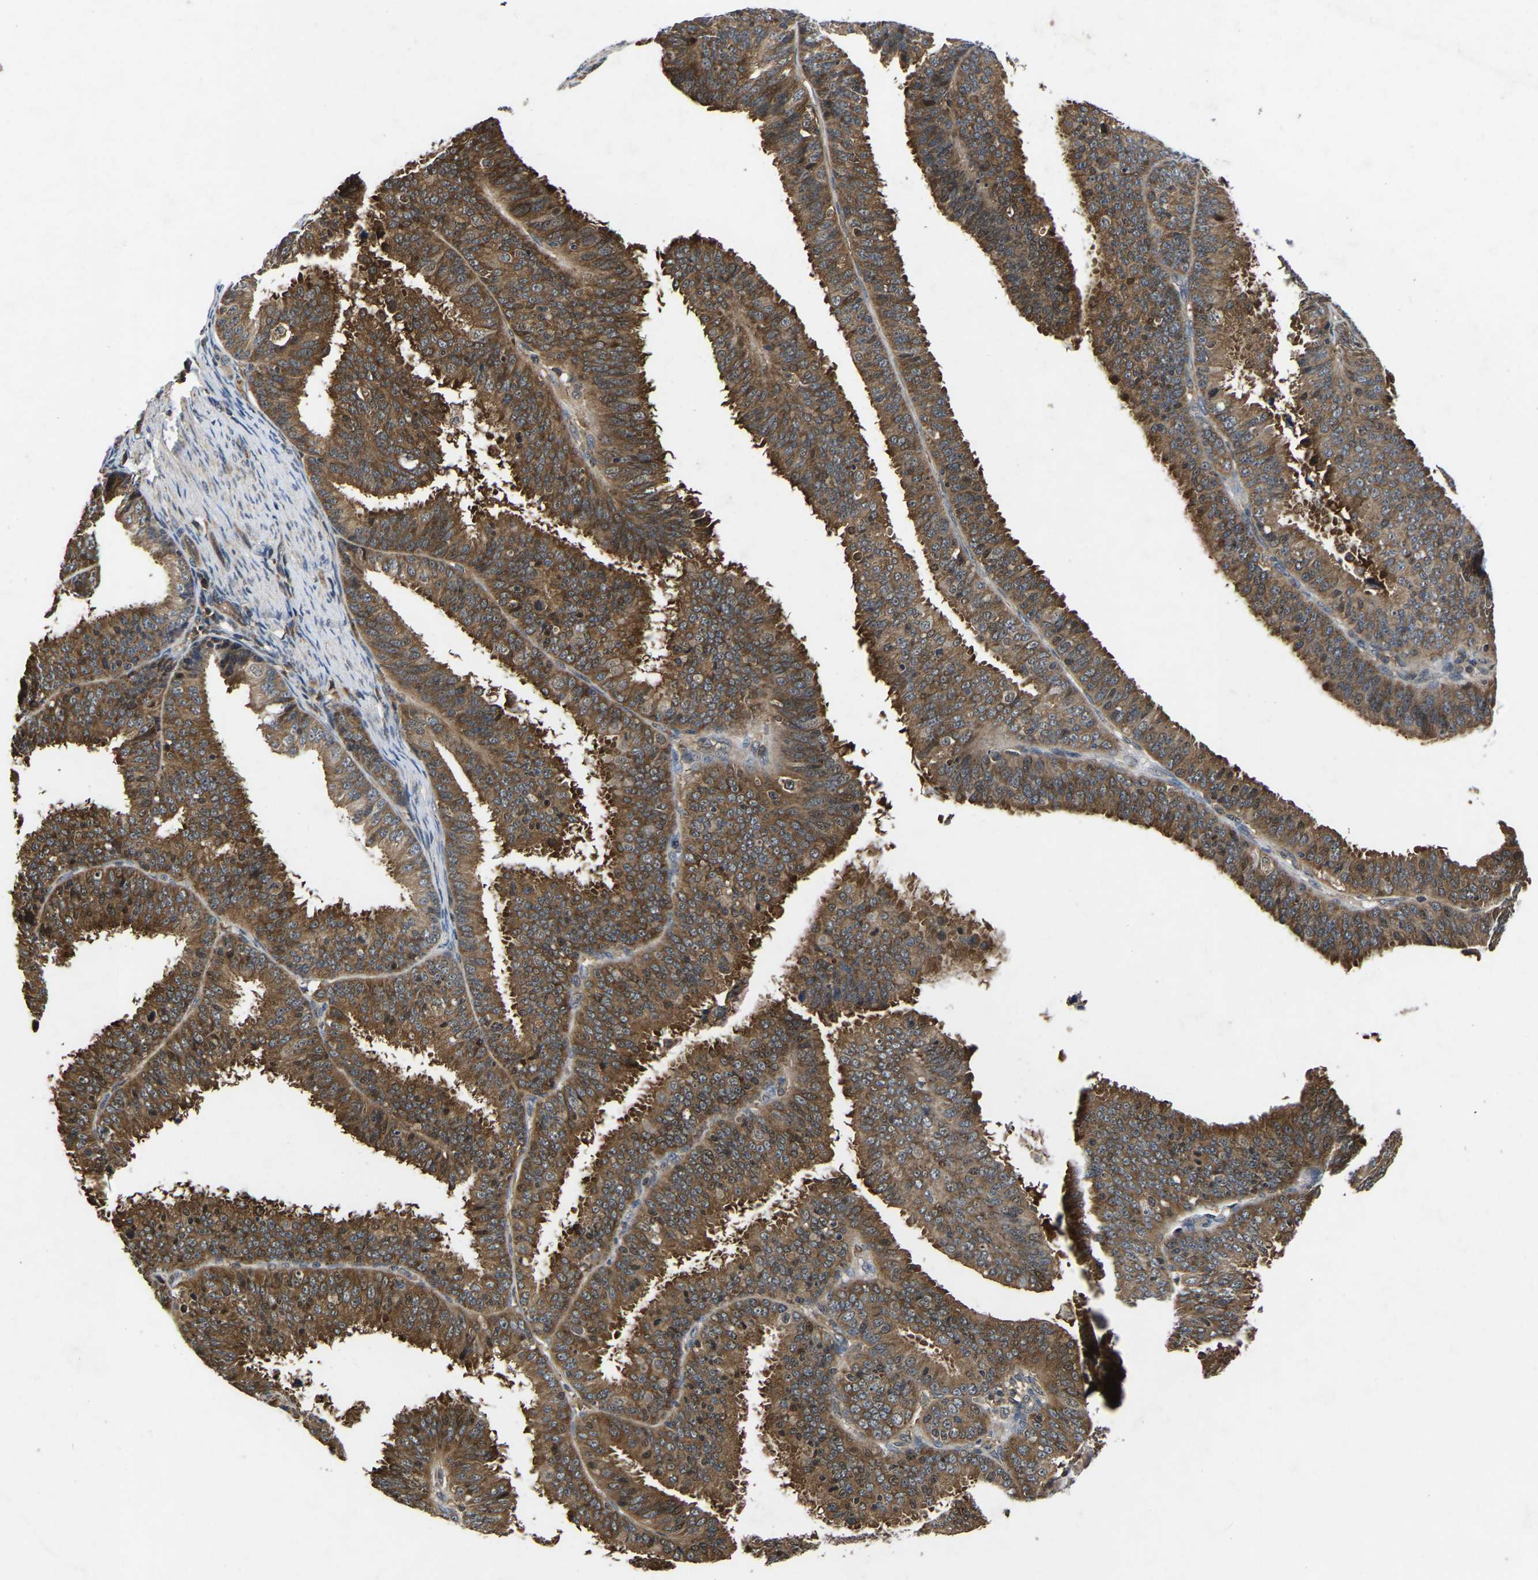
{"staining": {"intensity": "moderate", "quantity": ">75%", "location": "cytoplasmic/membranous"}, "tissue": "endometrial cancer", "cell_type": "Tumor cells", "image_type": "cancer", "snomed": [{"axis": "morphology", "description": "Adenocarcinoma, NOS"}, {"axis": "topography", "description": "Endometrium"}], "caption": "Human adenocarcinoma (endometrial) stained with a brown dye displays moderate cytoplasmic/membranous positive positivity in about >75% of tumor cells.", "gene": "FGD5", "patient": {"sex": "female", "age": 70}}